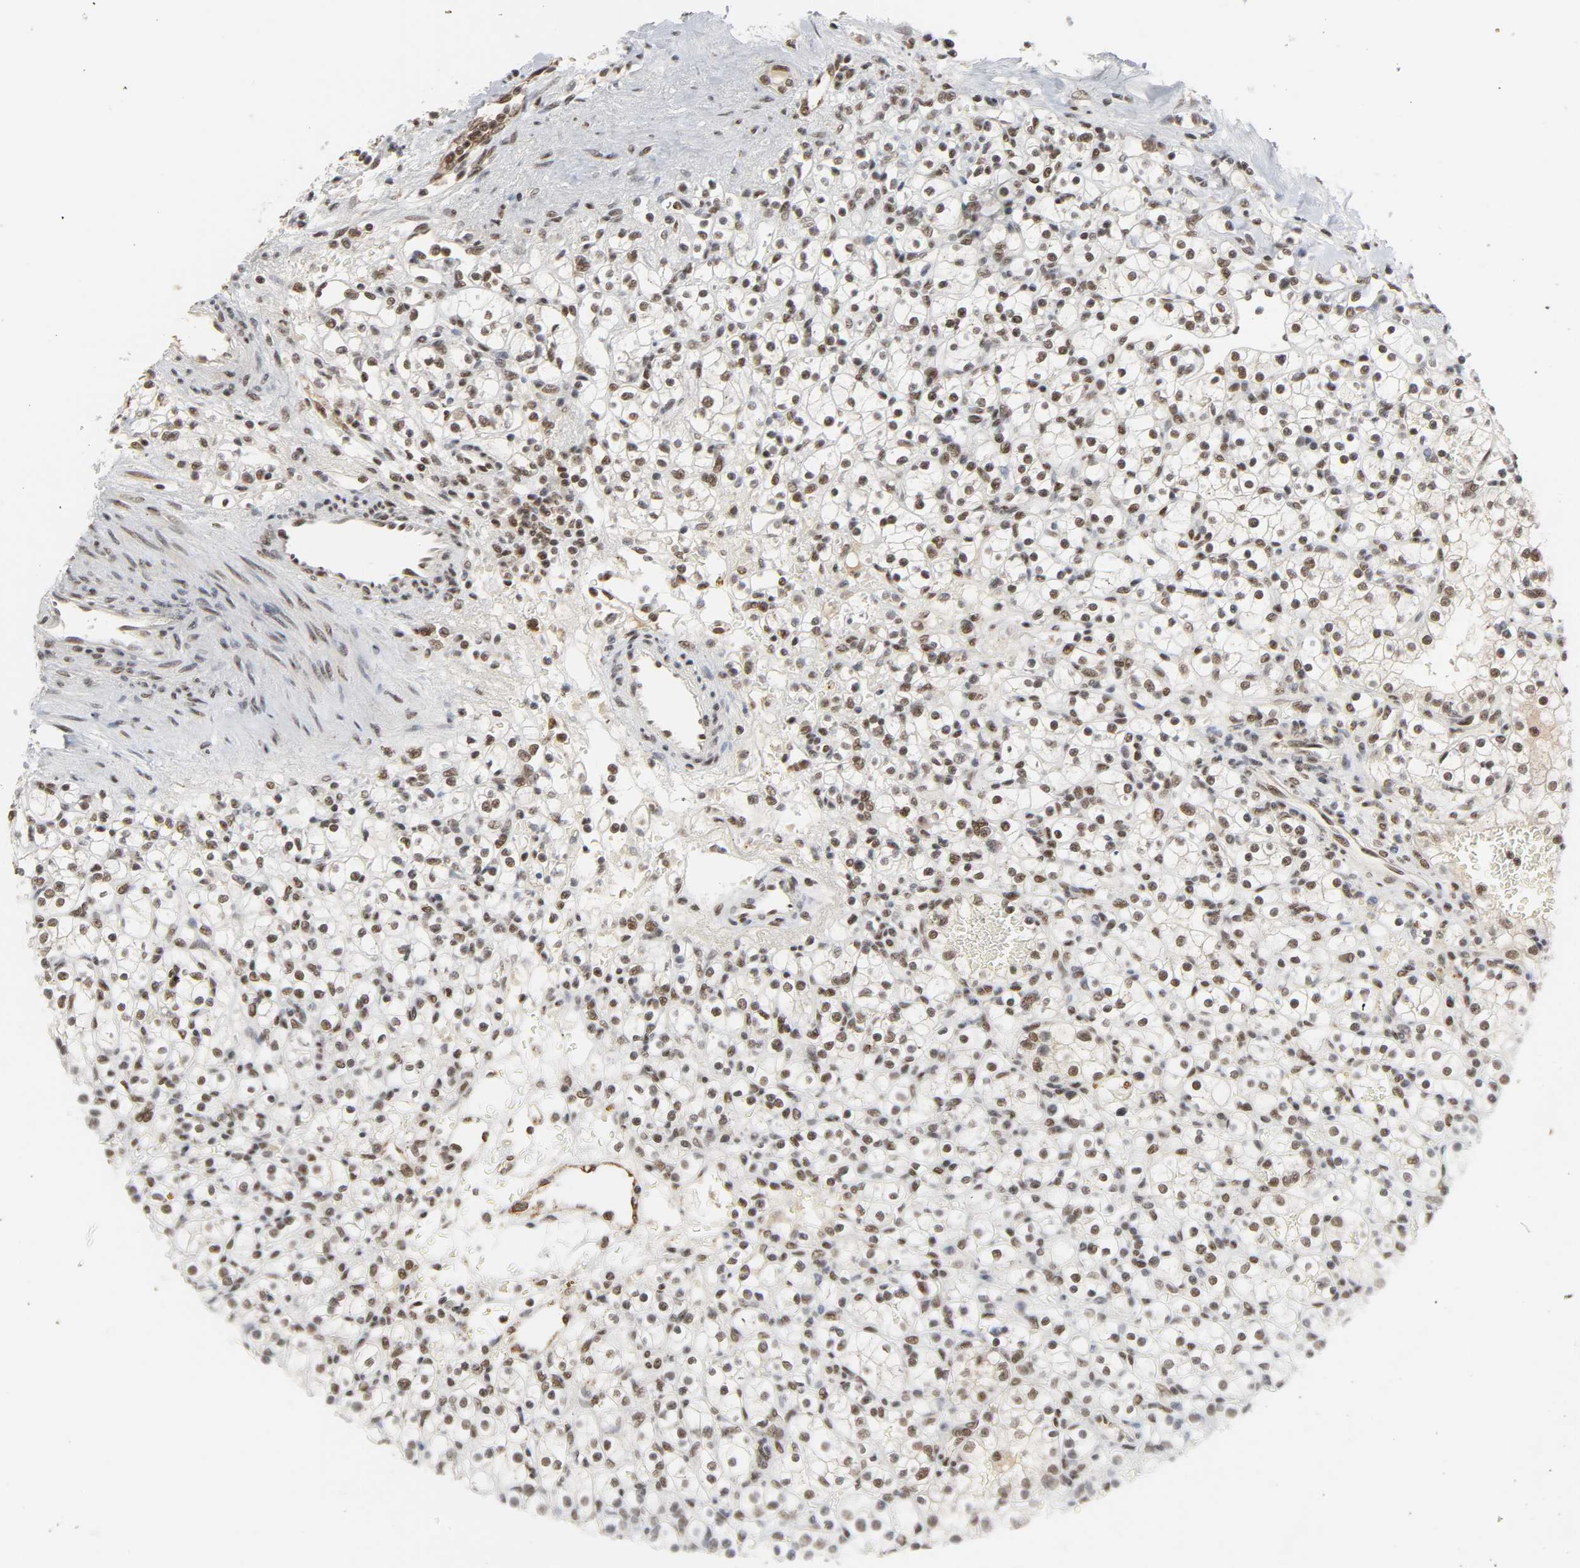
{"staining": {"intensity": "moderate", "quantity": "25%-75%", "location": "nuclear"}, "tissue": "renal cancer", "cell_type": "Tumor cells", "image_type": "cancer", "snomed": [{"axis": "morphology", "description": "Normal tissue, NOS"}, {"axis": "morphology", "description": "Adenocarcinoma, NOS"}, {"axis": "topography", "description": "Kidney"}], "caption": "Approximately 25%-75% of tumor cells in renal adenocarcinoma demonstrate moderate nuclear protein positivity as visualized by brown immunohistochemical staining.", "gene": "NCOA6", "patient": {"sex": "female", "age": 55}}